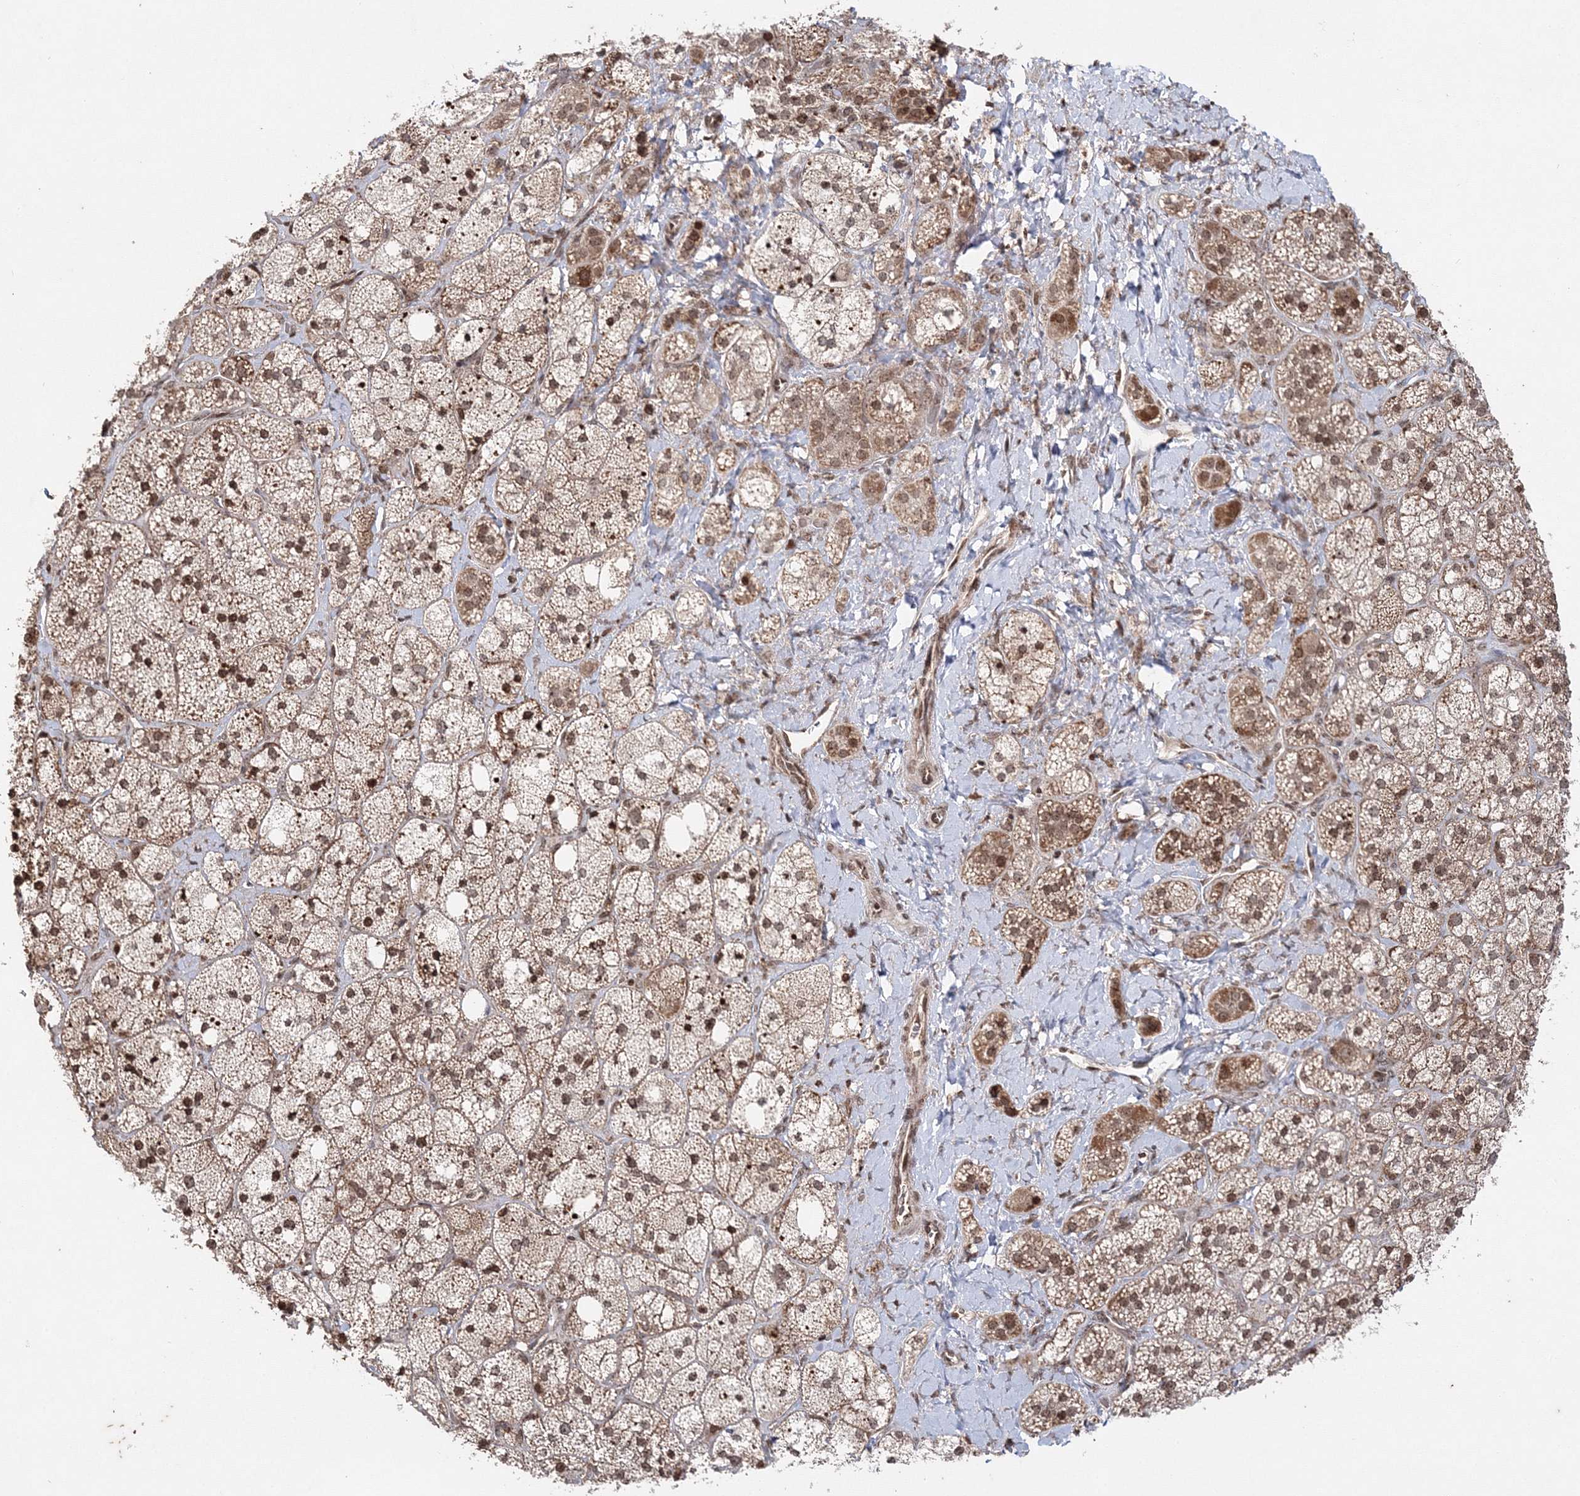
{"staining": {"intensity": "moderate", "quantity": ">75%", "location": "cytoplasmic/membranous,nuclear"}, "tissue": "adrenal gland", "cell_type": "Glandular cells", "image_type": "normal", "snomed": [{"axis": "morphology", "description": "Normal tissue, NOS"}, {"axis": "topography", "description": "Adrenal gland"}], "caption": "Immunohistochemical staining of benign human adrenal gland shows medium levels of moderate cytoplasmic/membranous,nuclear positivity in about >75% of glandular cells. The staining was performed using DAB, with brown indicating positive protein expression. Nuclei are stained blue with hematoxylin.", "gene": "CARM1", "patient": {"sex": "male", "age": 61}}